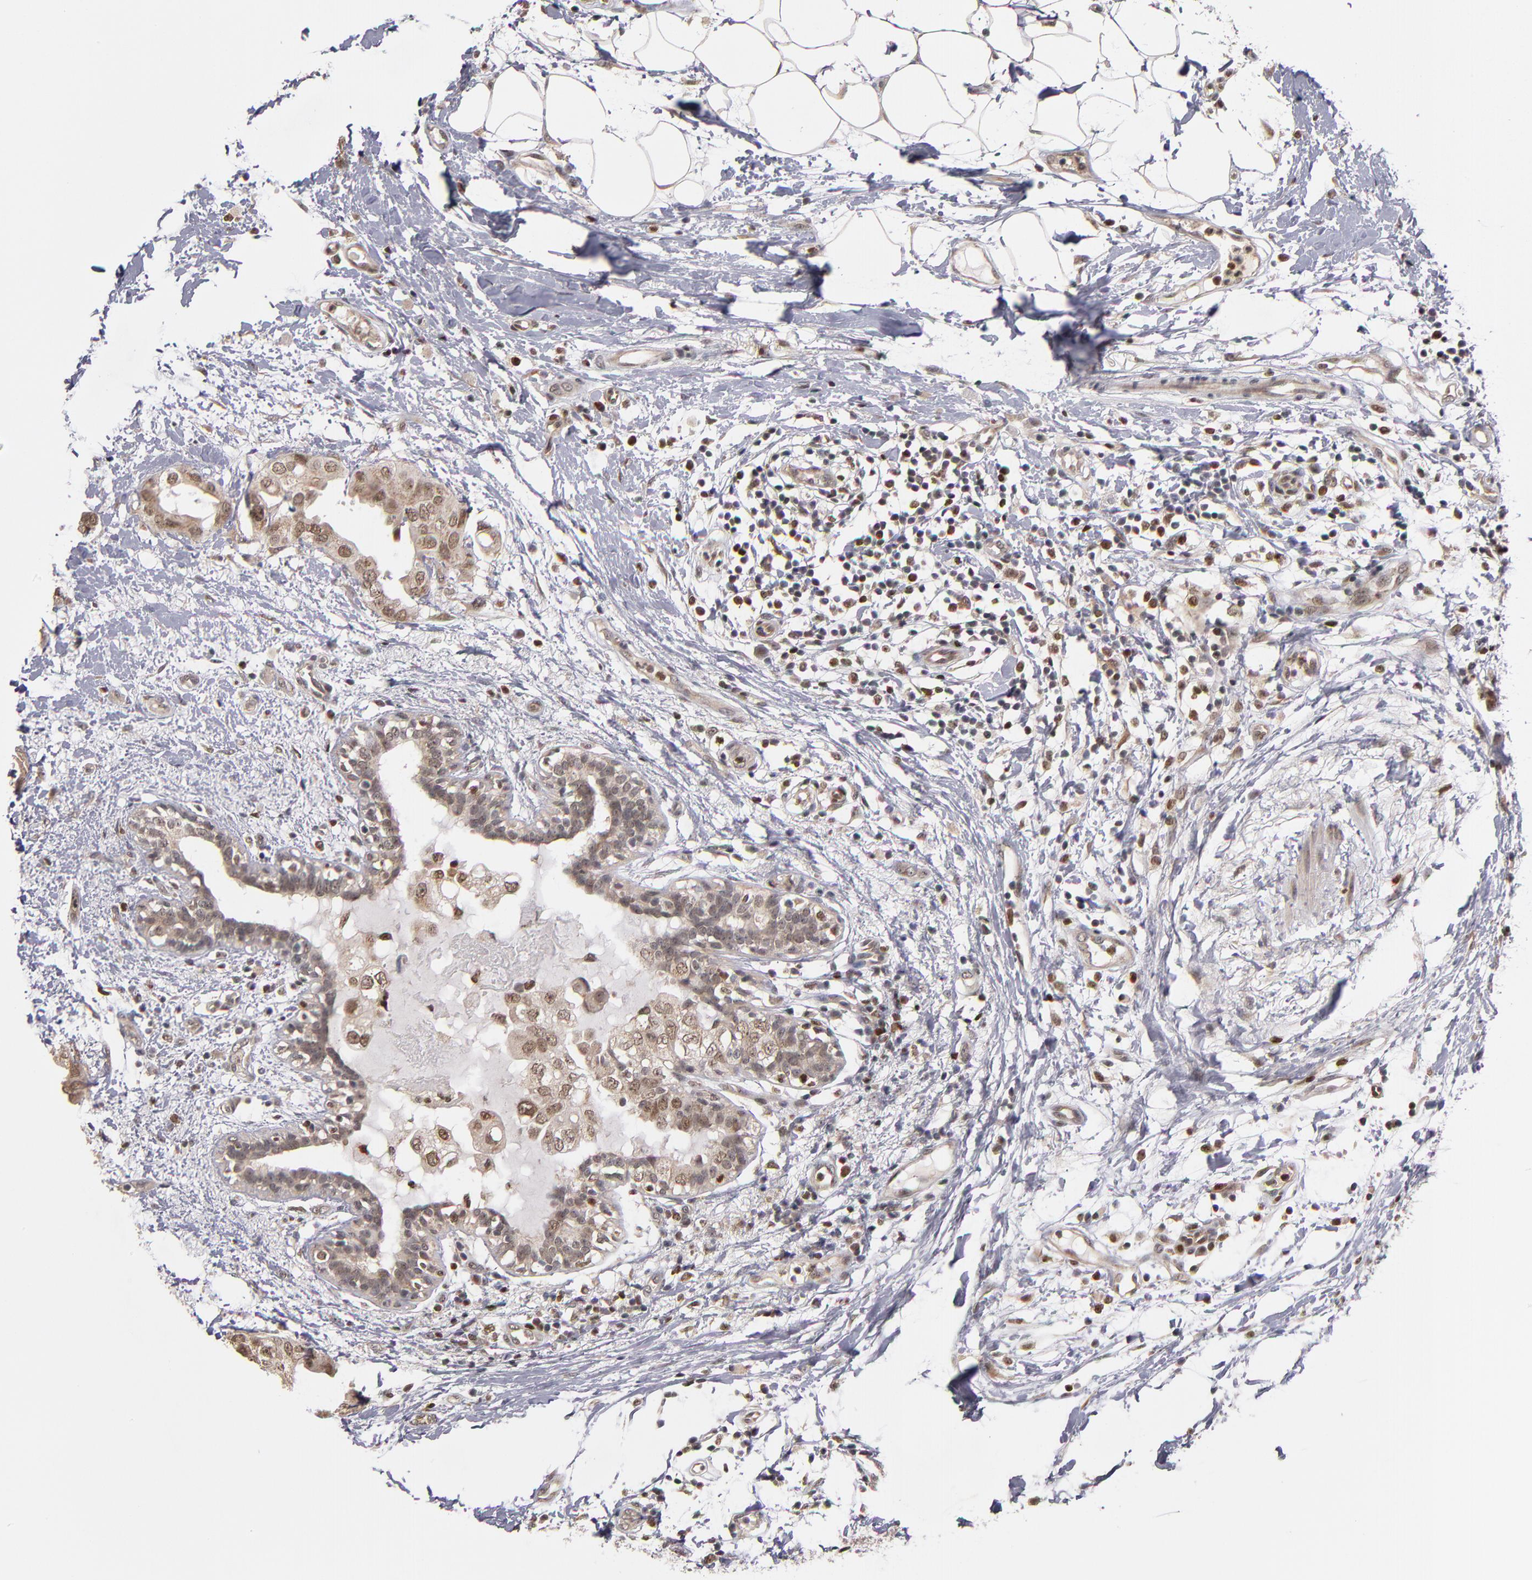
{"staining": {"intensity": "weak", "quantity": ">75%", "location": "nuclear"}, "tissue": "breast cancer", "cell_type": "Tumor cells", "image_type": "cancer", "snomed": [{"axis": "morphology", "description": "Duct carcinoma"}, {"axis": "topography", "description": "Breast"}], "caption": "A high-resolution histopathology image shows immunohistochemistry (IHC) staining of breast intraductal carcinoma, which reveals weak nuclear positivity in approximately >75% of tumor cells.", "gene": "KDM6A", "patient": {"sex": "female", "age": 40}}